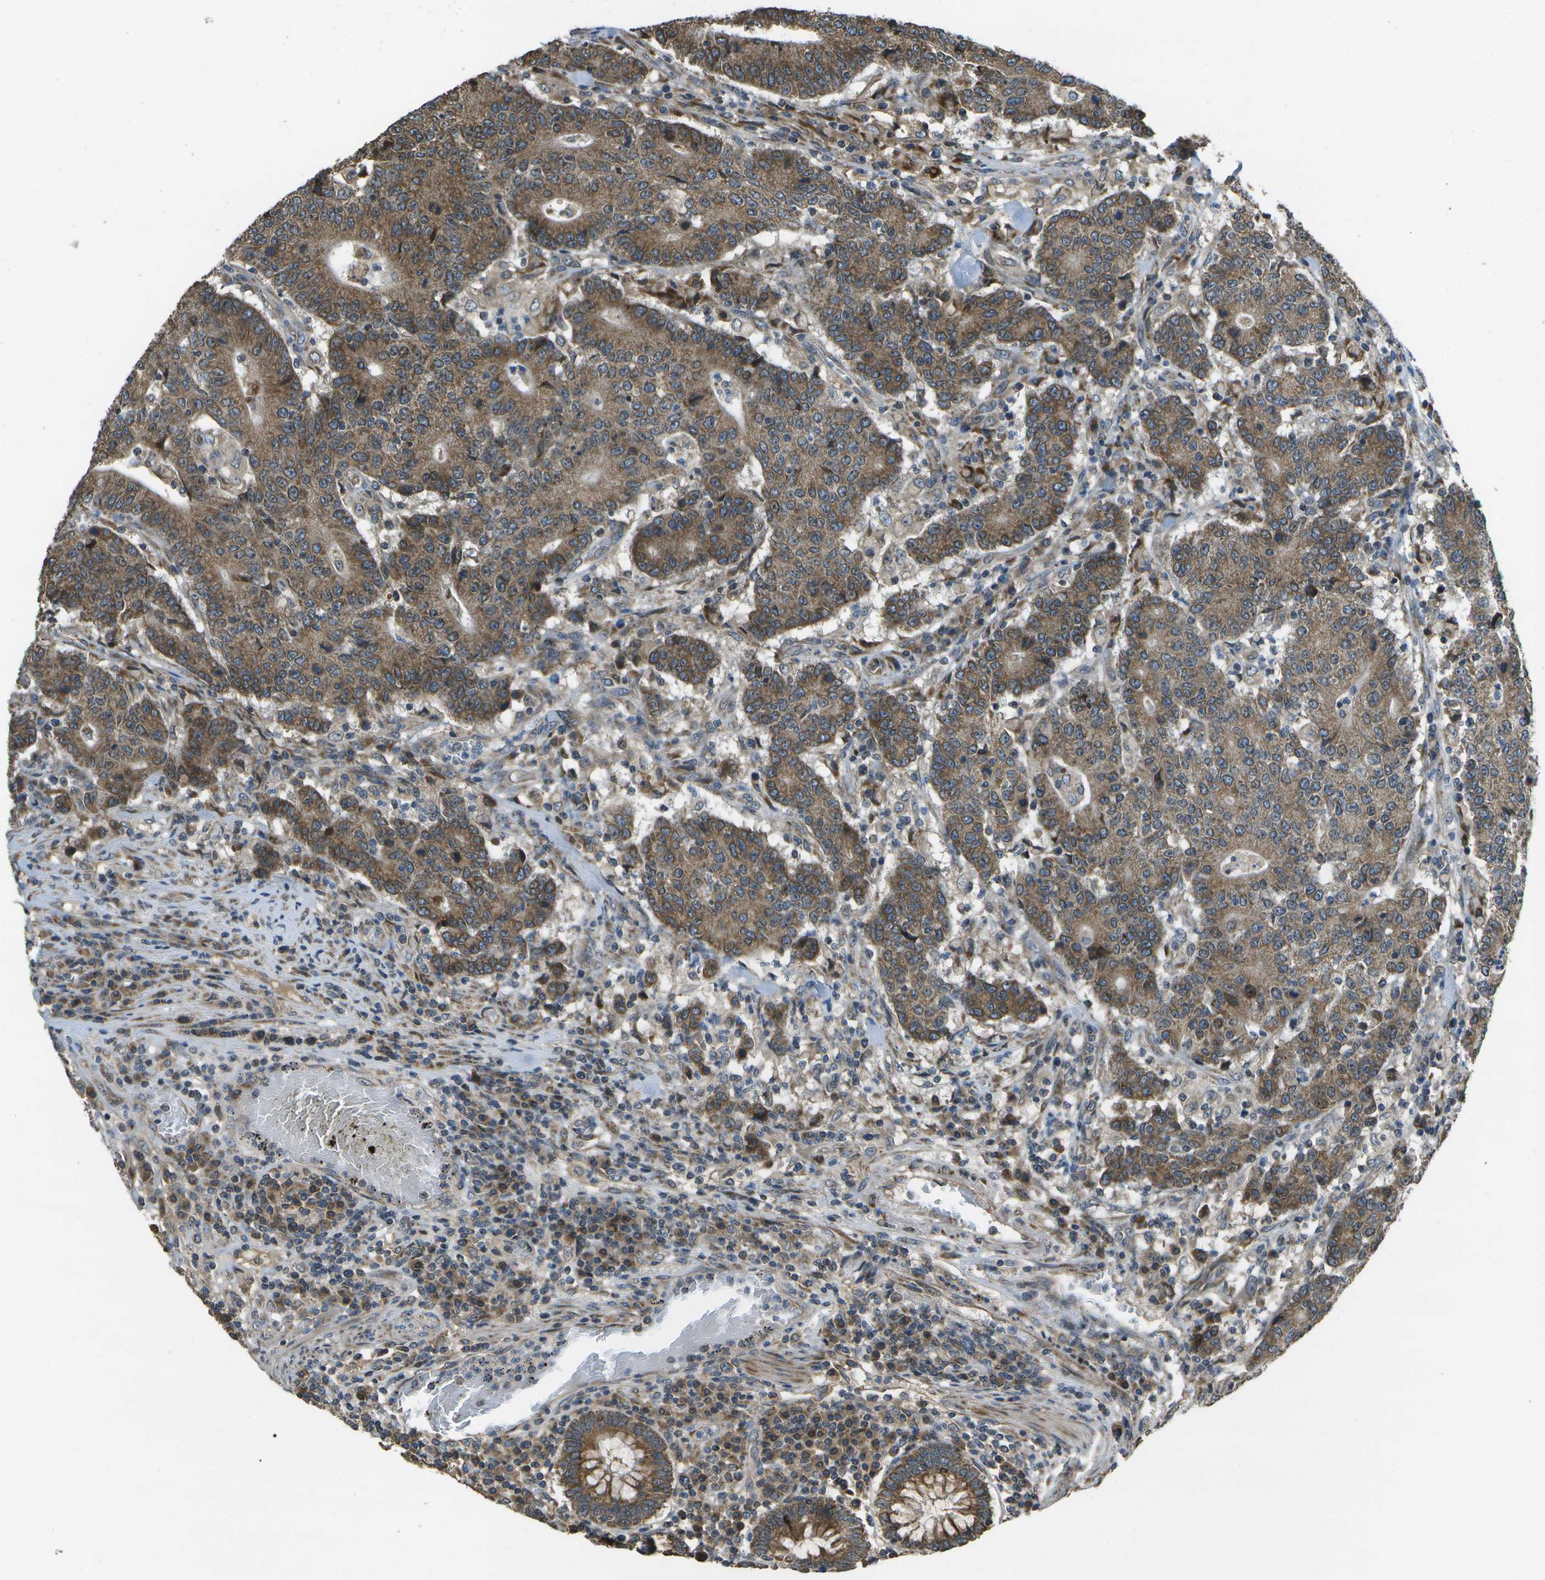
{"staining": {"intensity": "moderate", "quantity": ">75%", "location": "cytoplasmic/membranous"}, "tissue": "colorectal cancer", "cell_type": "Tumor cells", "image_type": "cancer", "snomed": [{"axis": "morphology", "description": "Normal tissue, NOS"}, {"axis": "morphology", "description": "Adenocarcinoma, NOS"}, {"axis": "topography", "description": "Colon"}], "caption": "The immunohistochemical stain highlights moderate cytoplasmic/membranous staining in tumor cells of colorectal adenocarcinoma tissue.", "gene": "HFE", "patient": {"sex": "female", "age": 75}}